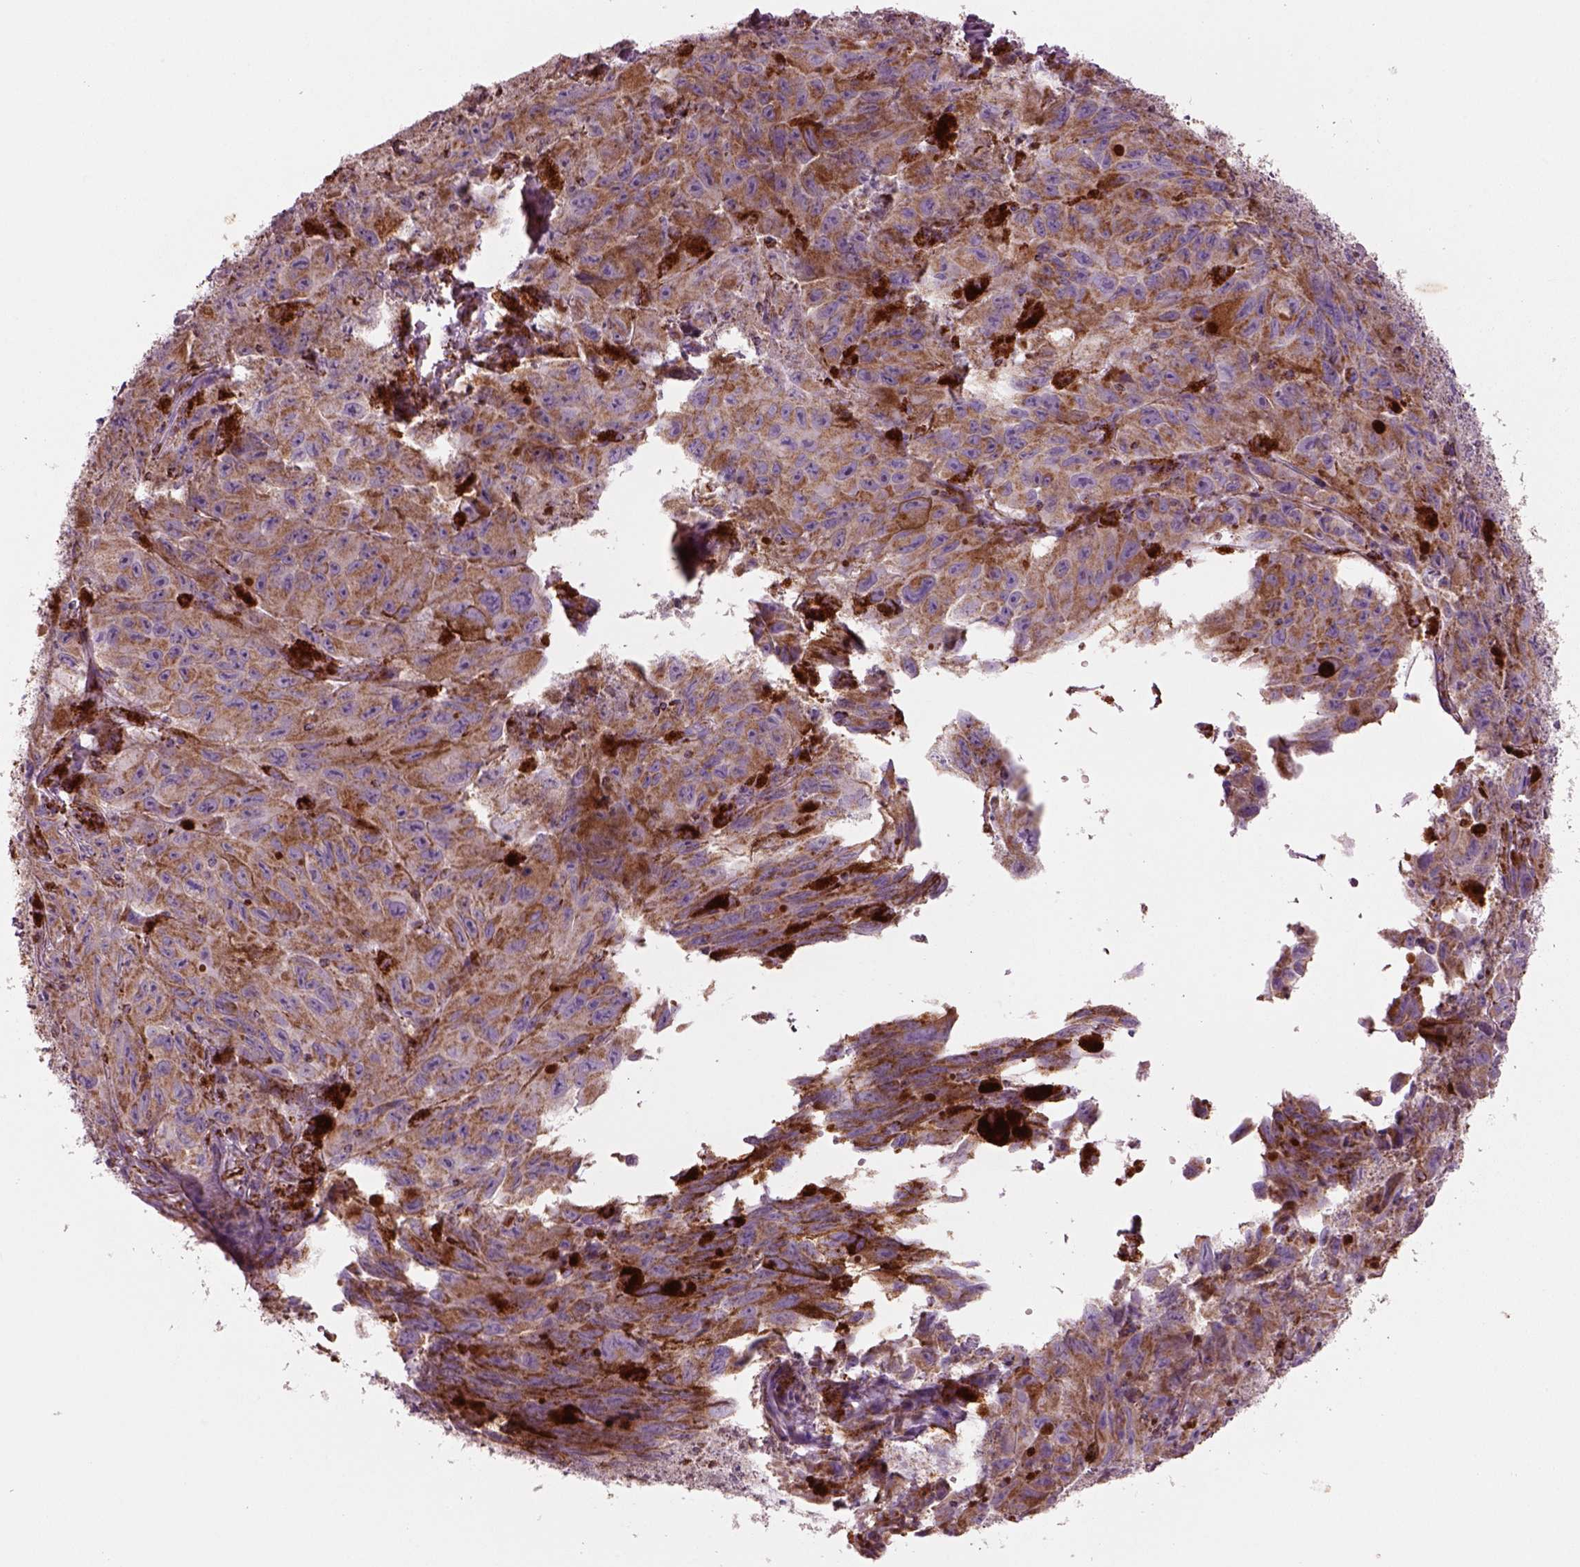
{"staining": {"intensity": "moderate", "quantity": ">75%", "location": "cytoplasmic/membranous"}, "tissue": "melanoma", "cell_type": "Tumor cells", "image_type": "cancer", "snomed": [{"axis": "morphology", "description": "Malignant melanoma, NOS"}, {"axis": "topography", "description": "Vulva, labia, clitoris and Bartholin´s gland, NO"}], "caption": "Immunohistochemistry (IHC) photomicrograph of human malignant melanoma stained for a protein (brown), which reveals medium levels of moderate cytoplasmic/membranous positivity in about >75% of tumor cells.", "gene": "SLC25A24", "patient": {"sex": "female", "age": 75}}